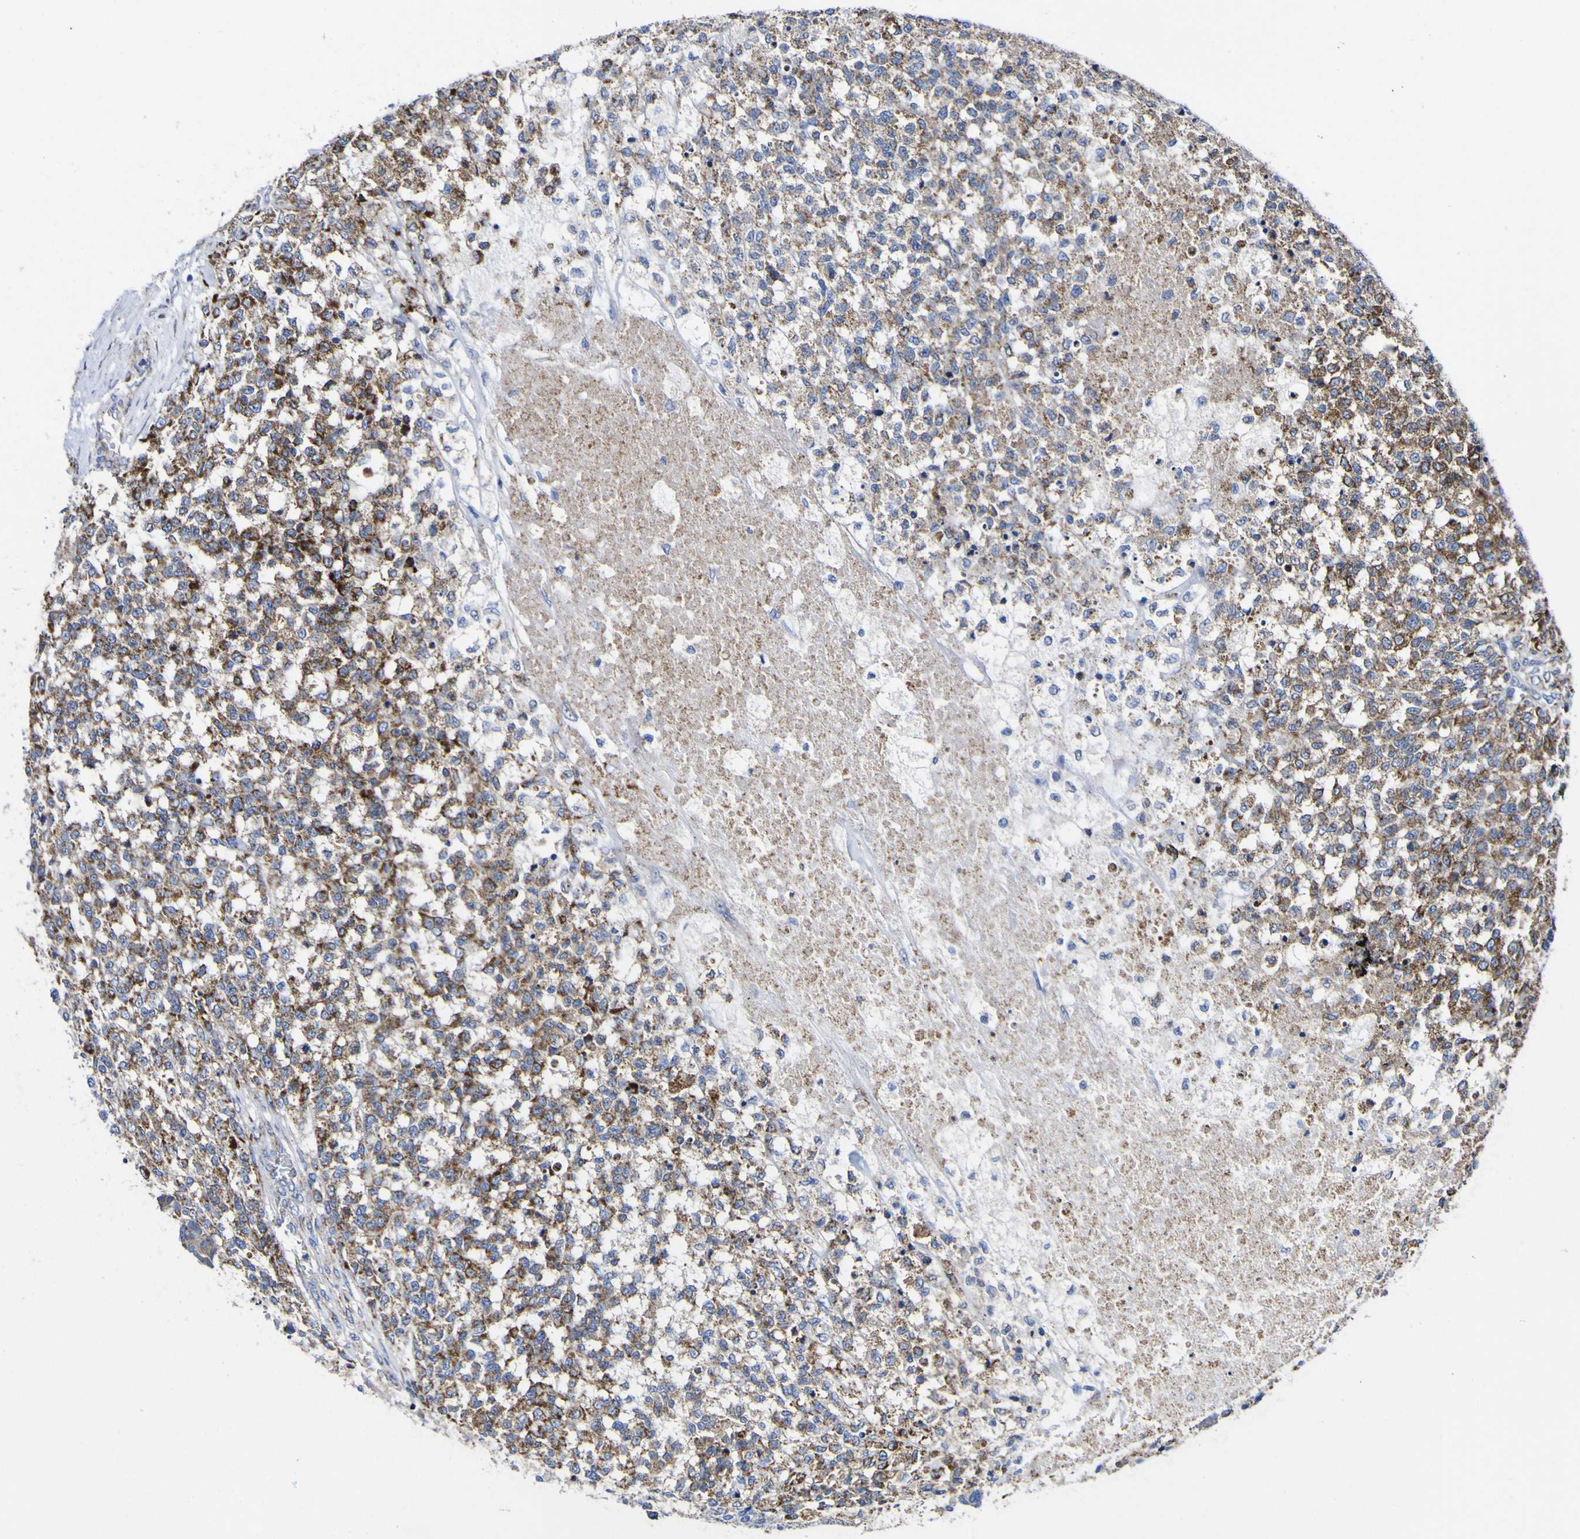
{"staining": {"intensity": "moderate", "quantity": ">75%", "location": "cytoplasmic/membranous"}, "tissue": "testis cancer", "cell_type": "Tumor cells", "image_type": "cancer", "snomed": [{"axis": "morphology", "description": "Seminoma, NOS"}, {"axis": "topography", "description": "Testis"}], "caption": "Human seminoma (testis) stained for a protein (brown) displays moderate cytoplasmic/membranous positive staining in approximately >75% of tumor cells.", "gene": "CCDC90B", "patient": {"sex": "male", "age": 59}}